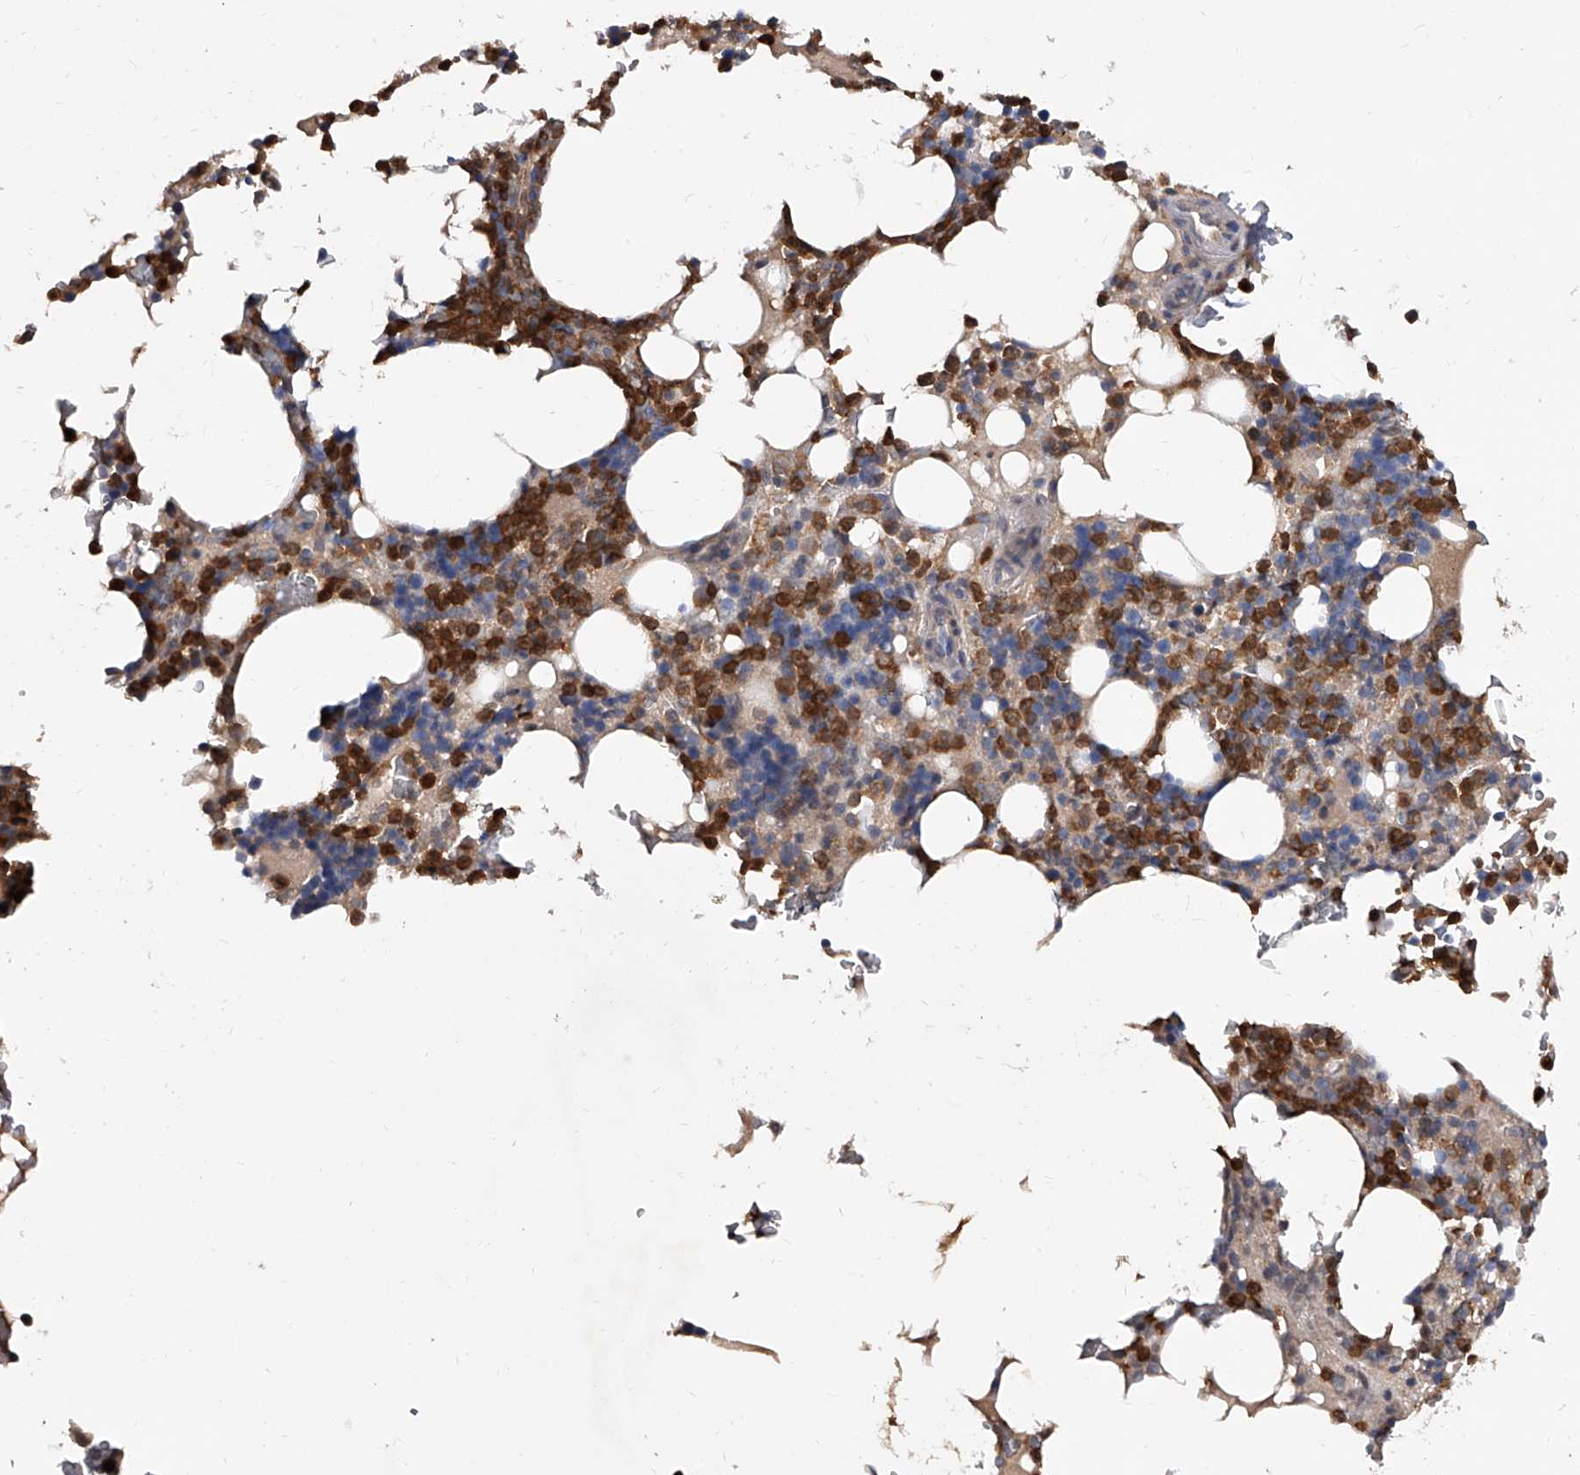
{"staining": {"intensity": "strong", "quantity": "25%-75%", "location": "cytoplasmic/membranous"}, "tissue": "bone marrow", "cell_type": "Hematopoietic cells", "image_type": "normal", "snomed": [{"axis": "morphology", "description": "Normal tissue, NOS"}, {"axis": "topography", "description": "Bone marrow"}], "caption": "A histopathology image of human bone marrow stained for a protein displays strong cytoplasmic/membranous brown staining in hematopoietic cells. The protein is stained brown, and the nuclei are stained in blue (DAB (3,3'-diaminobenzidine) IHC with brightfield microscopy, high magnification).", "gene": "BHLHE23", "patient": {"sex": "male", "age": 58}}